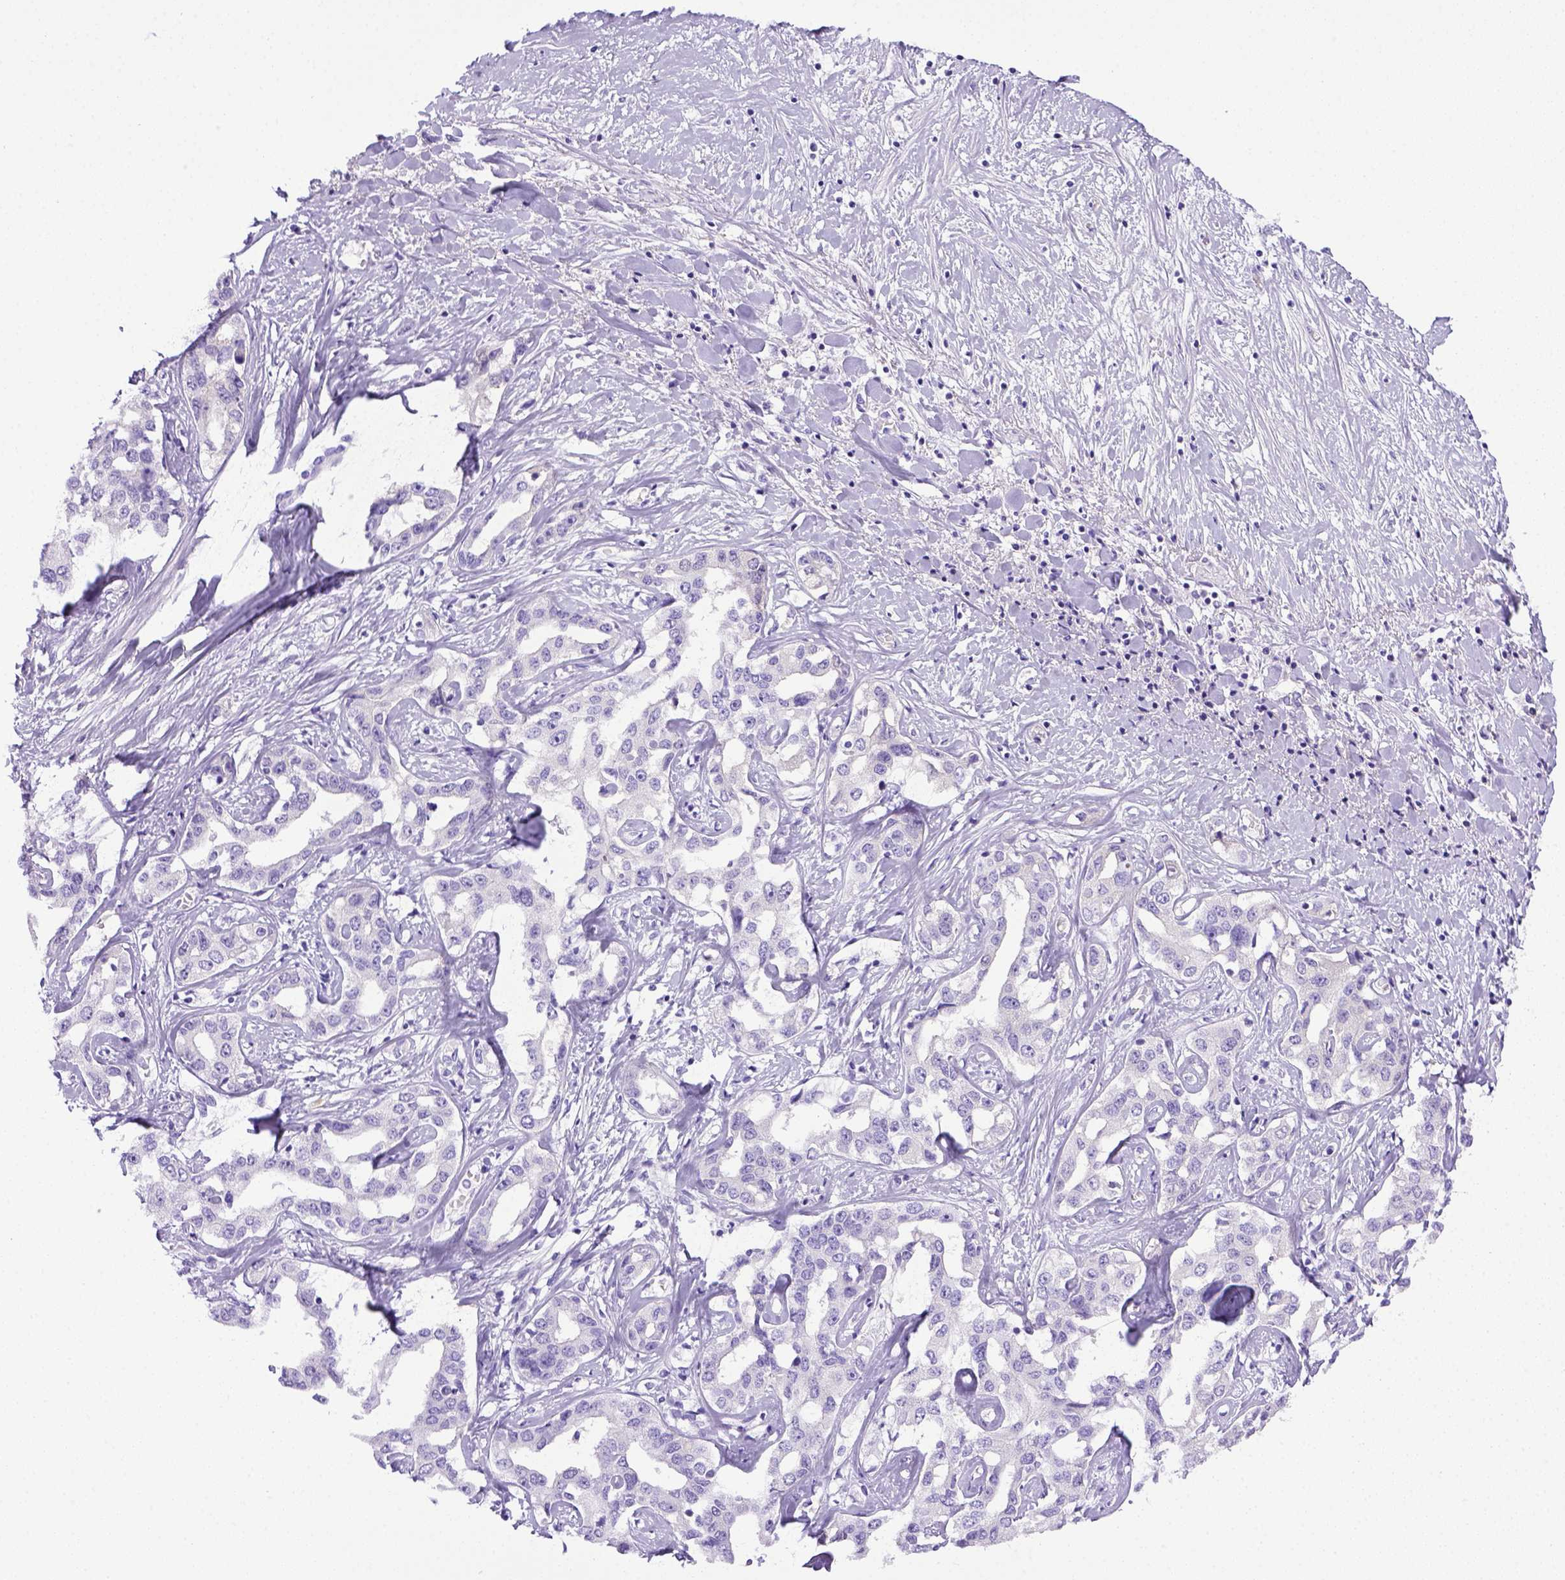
{"staining": {"intensity": "negative", "quantity": "none", "location": "none"}, "tissue": "liver cancer", "cell_type": "Tumor cells", "image_type": "cancer", "snomed": [{"axis": "morphology", "description": "Cholangiocarcinoma"}, {"axis": "topography", "description": "Liver"}], "caption": "This is a micrograph of immunohistochemistry staining of liver cancer, which shows no staining in tumor cells. (Immunohistochemistry (ihc), brightfield microscopy, high magnification).", "gene": "ITIH4", "patient": {"sex": "male", "age": 59}}